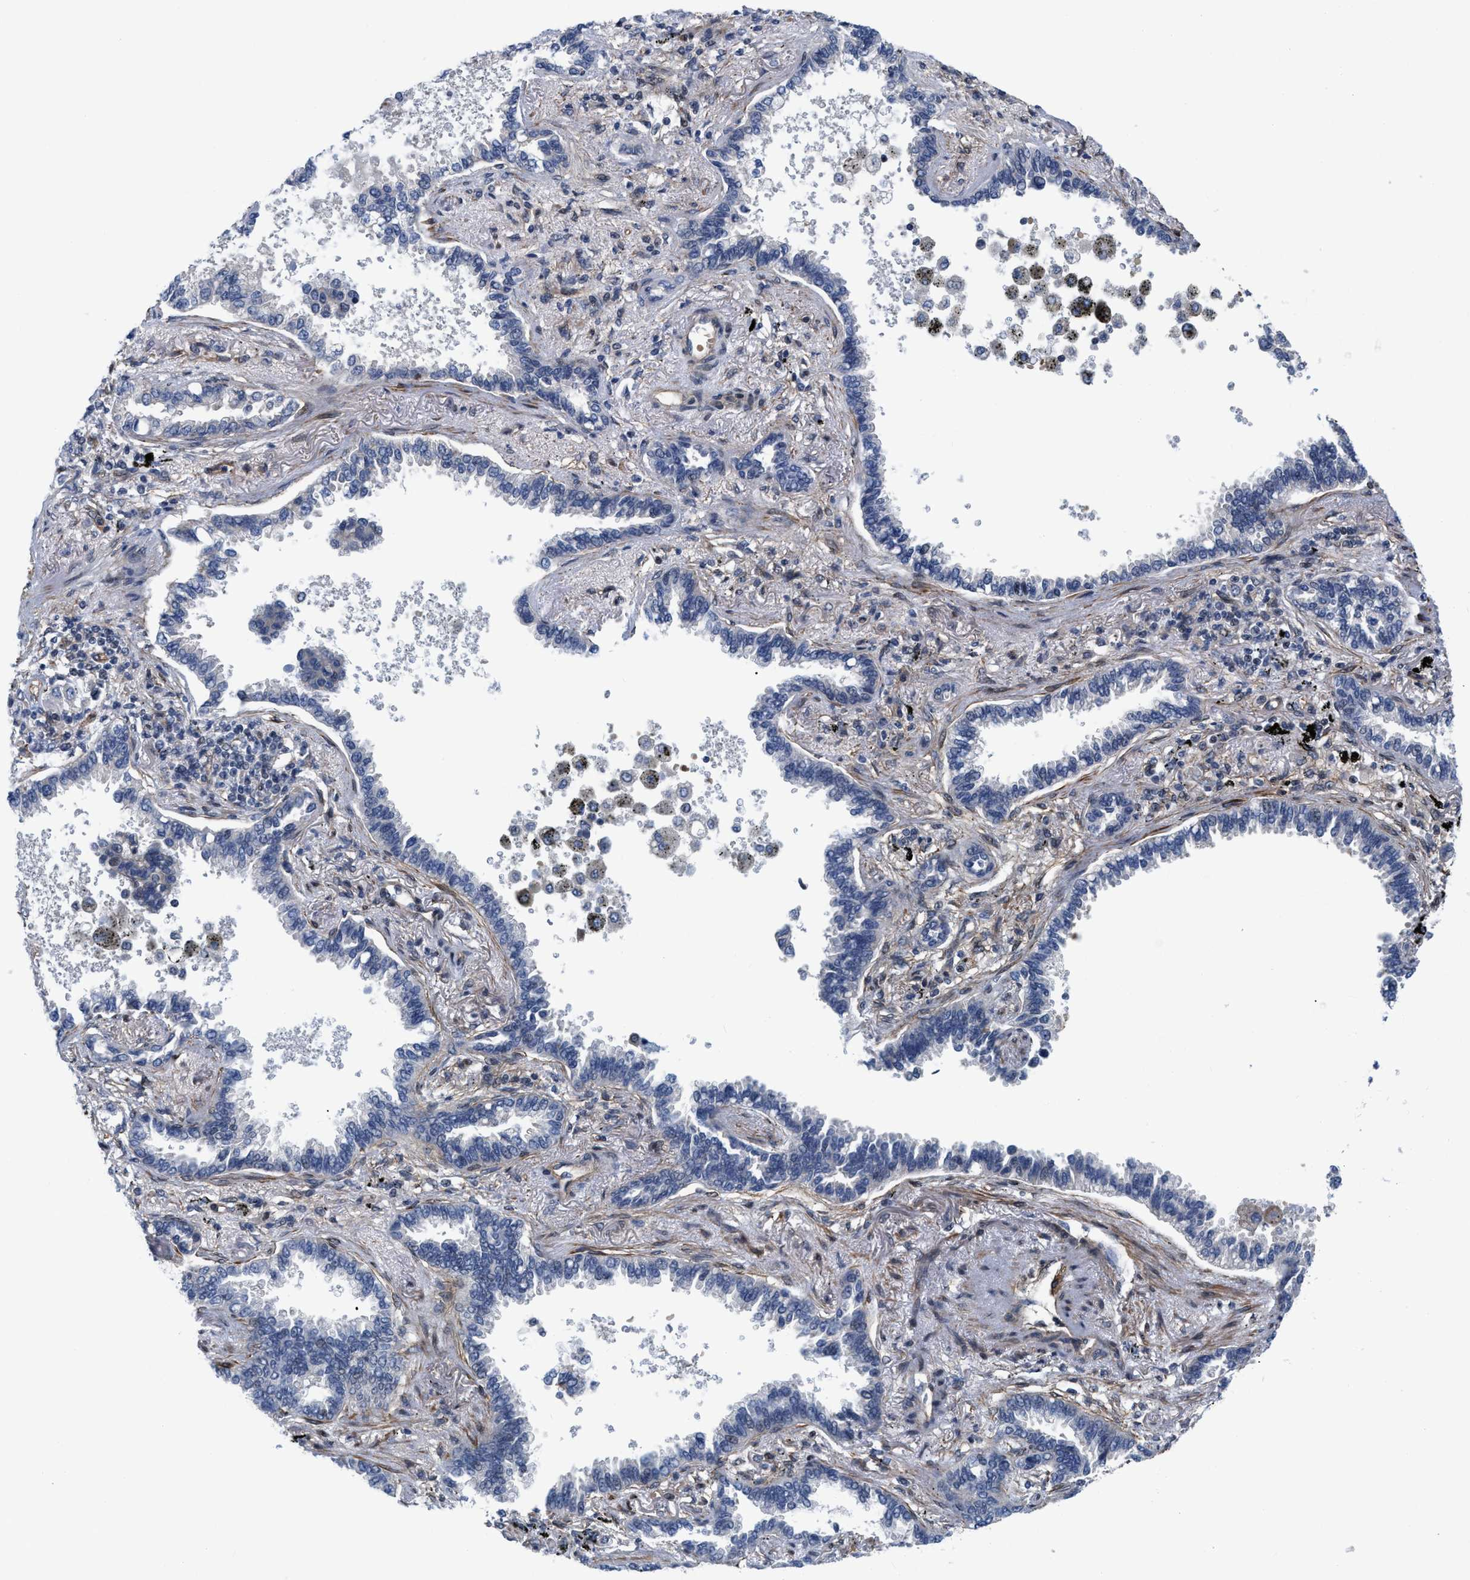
{"staining": {"intensity": "weak", "quantity": ">75%", "location": "cytoplasmic/membranous,nuclear"}, "tissue": "lung cancer", "cell_type": "Tumor cells", "image_type": "cancer", "snomed": [{"axis": "morphology", "description": "Normal tissue, NOS"}, {"axis": "morphology", "description": "Adenocarcinoma, NOS"}, {"axis": "topography", "description": "Lung"}], "caption": "A photomicrograph of human lung adenocarcinoma stained for a protein exhibits weak cytoplasmic/membranous and nuclear brown staining in tumor cells.", "gene": "GPRASP2", "patient": {"sex": "male", "age": 59}}